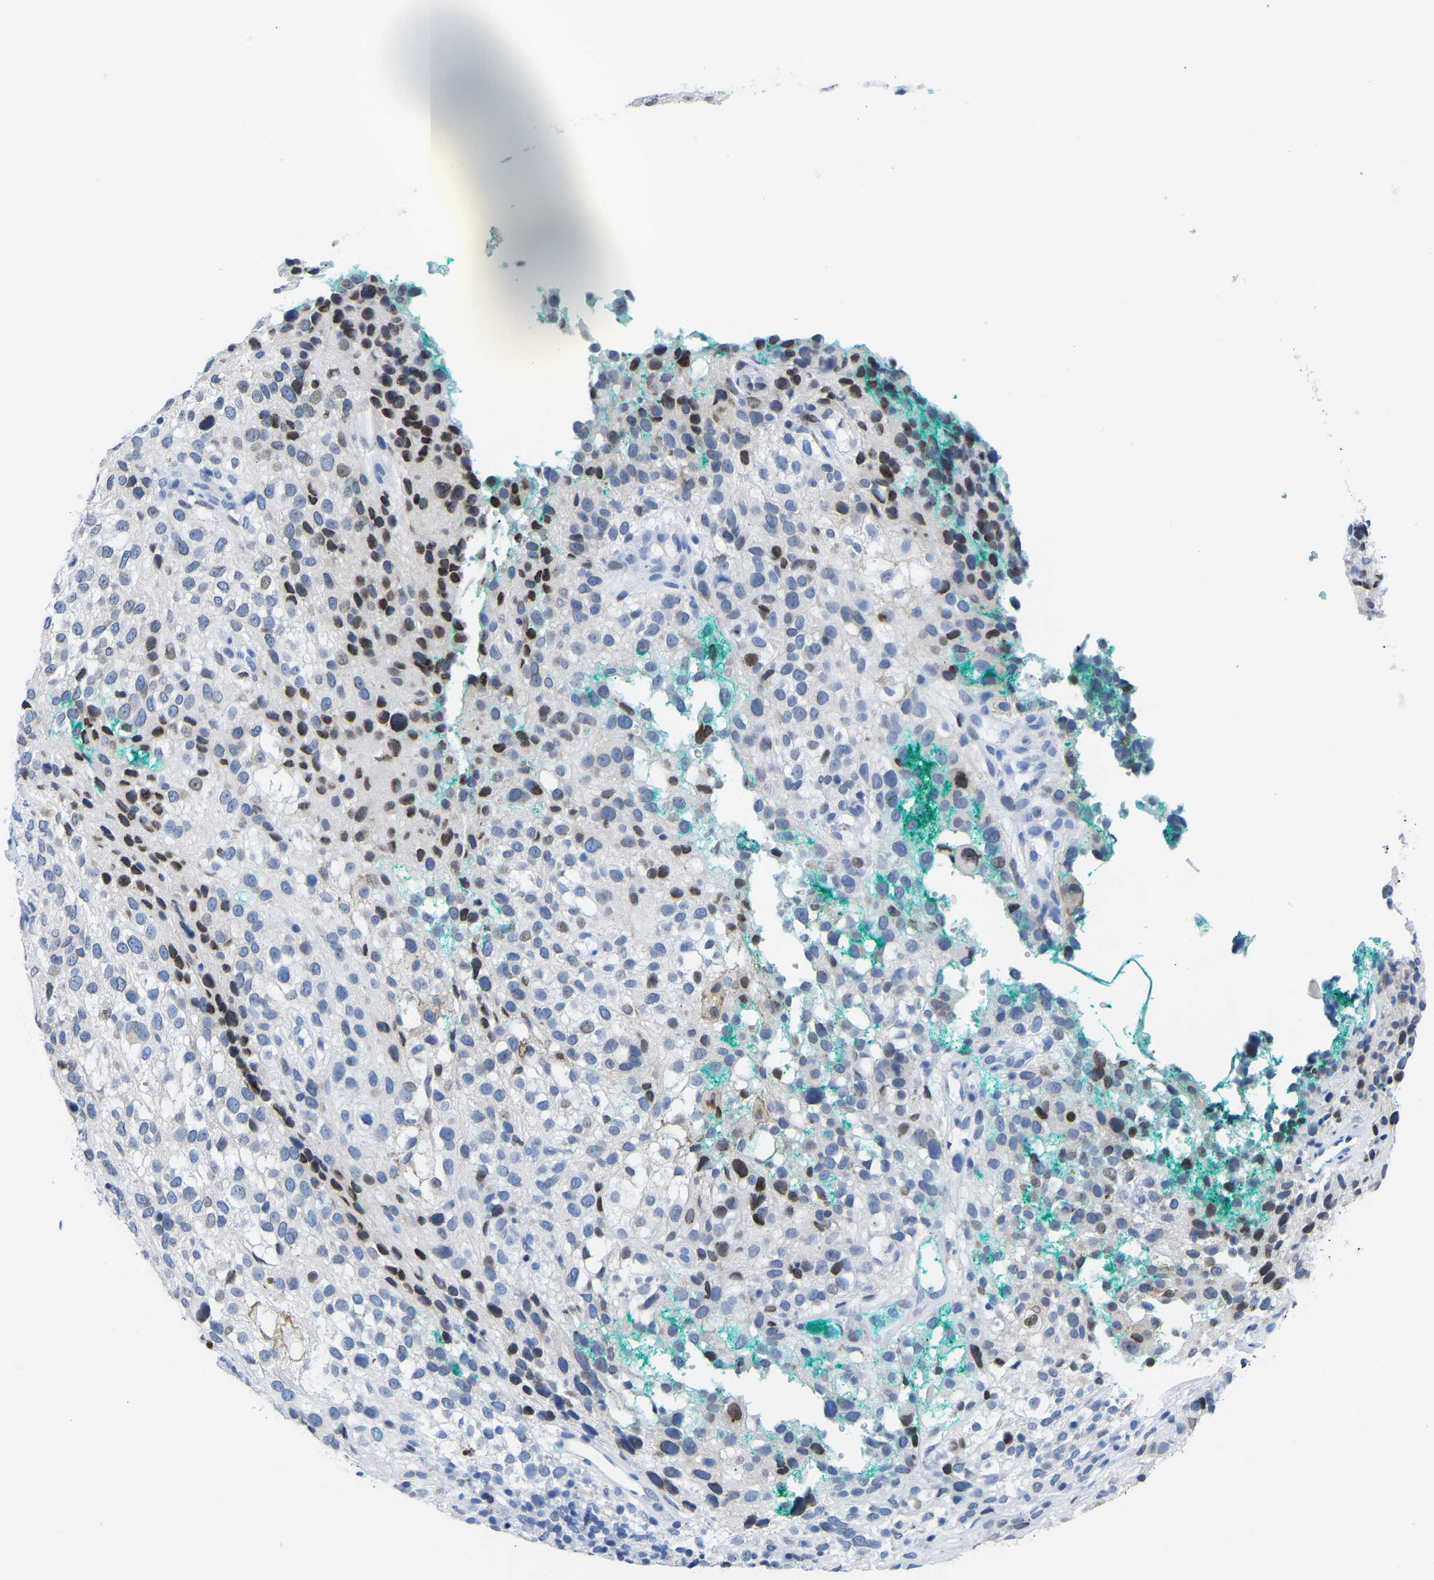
{"staining": {"intensity": "strong", "quantity": "<25%", "location": "nuclear"}, "tissue": "melanoma", "cell_type": "Tumor cells", "image_type": "cancer", "snomed": [{"axis": "morphology", "description": "Necrosis, NOS"}, {"axis": "morphology", "description": "Malignant melanoma, NOS"}, {"axis": "topography", "description": "Skin"}], "caption": "A photomicrograph of human melanoma stained for a protein displays strong nuclear brown staining in tumor cells. The staining was performed using DAB (3,3'-diaminobenzidine), with brown indicating positive protein expression. Nuclei are stained blue with hematoxylin.", "gene": "UPK3A", "patient": {"sex": "female", "age": 87}}